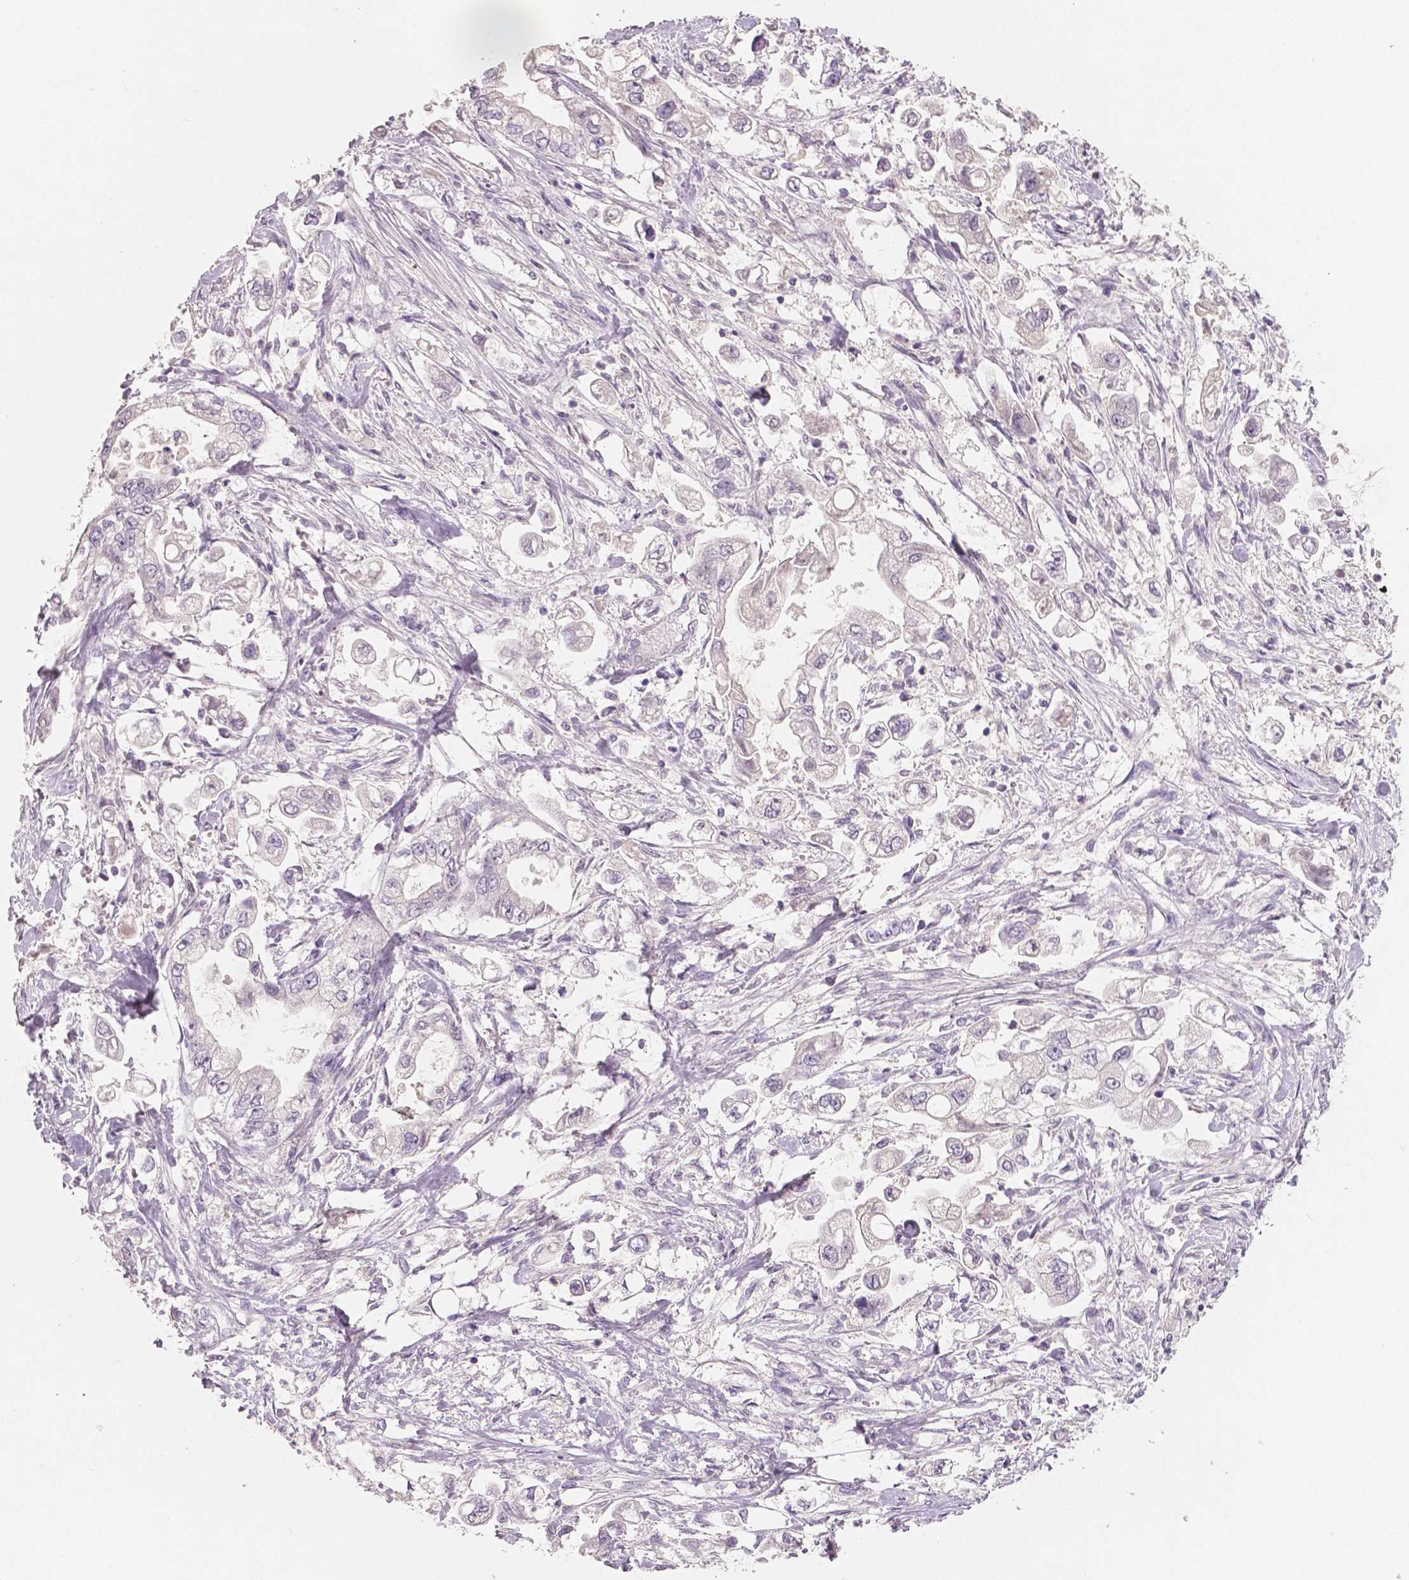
{"staining": {"intensity": "negative", "quantity": "none", "location": "none"}, "tissue": "stomach cancer", "cell_type": "Tumor cells", "image_type": "cancer", "snomed": [{"axis": "morphology", "description": "Adenocarcinoma, NOS"}, {"axis": "topography", "description": "Stomach"}], "caption": "Tumor cells are negative for protein expression in human adenocarcinoma (stomach).", "gene": "APOA4", "patient": {"sex": "male", "age": 62}}